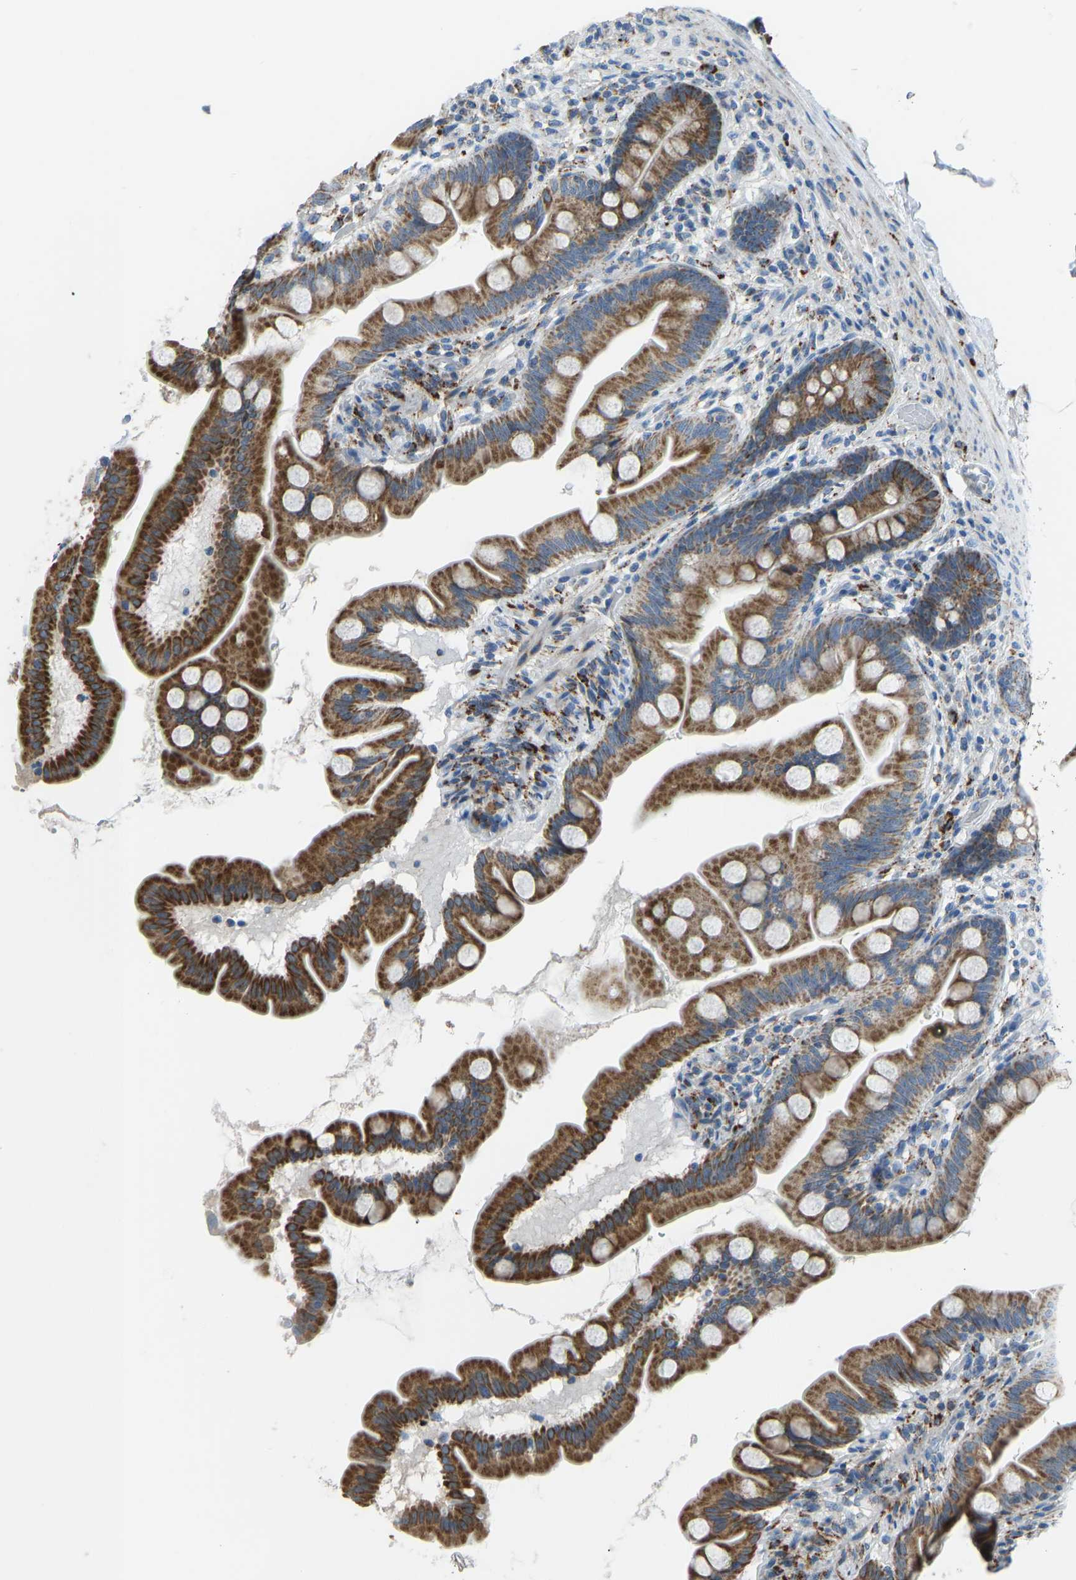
{"staining": {"intensity": "strong", "quantity": "25%-75%", "location": "cytoplasmic/membranous"}, "tissue": "small intestine", "cell_type": "Glandular cells", "image_type": "normal", "snomed": [{"axis": "morphology", "description": "Normal tissue, NOS"}, {"axis": "topography", "description": "Small intestine"}], "caption": "The micrograph displays immunohistochemical staining of benign small intestine. There is strong cytoplasmic/membranous positivity is identified in approximately 25%-75% of glandular cells. The staining was performed using DAB, with brown indicating positive protein expression. Nuclei are stained blue with hematoxylin.", "gene": "SMIM20", "patient": {"sex": "female", "age": 56}}